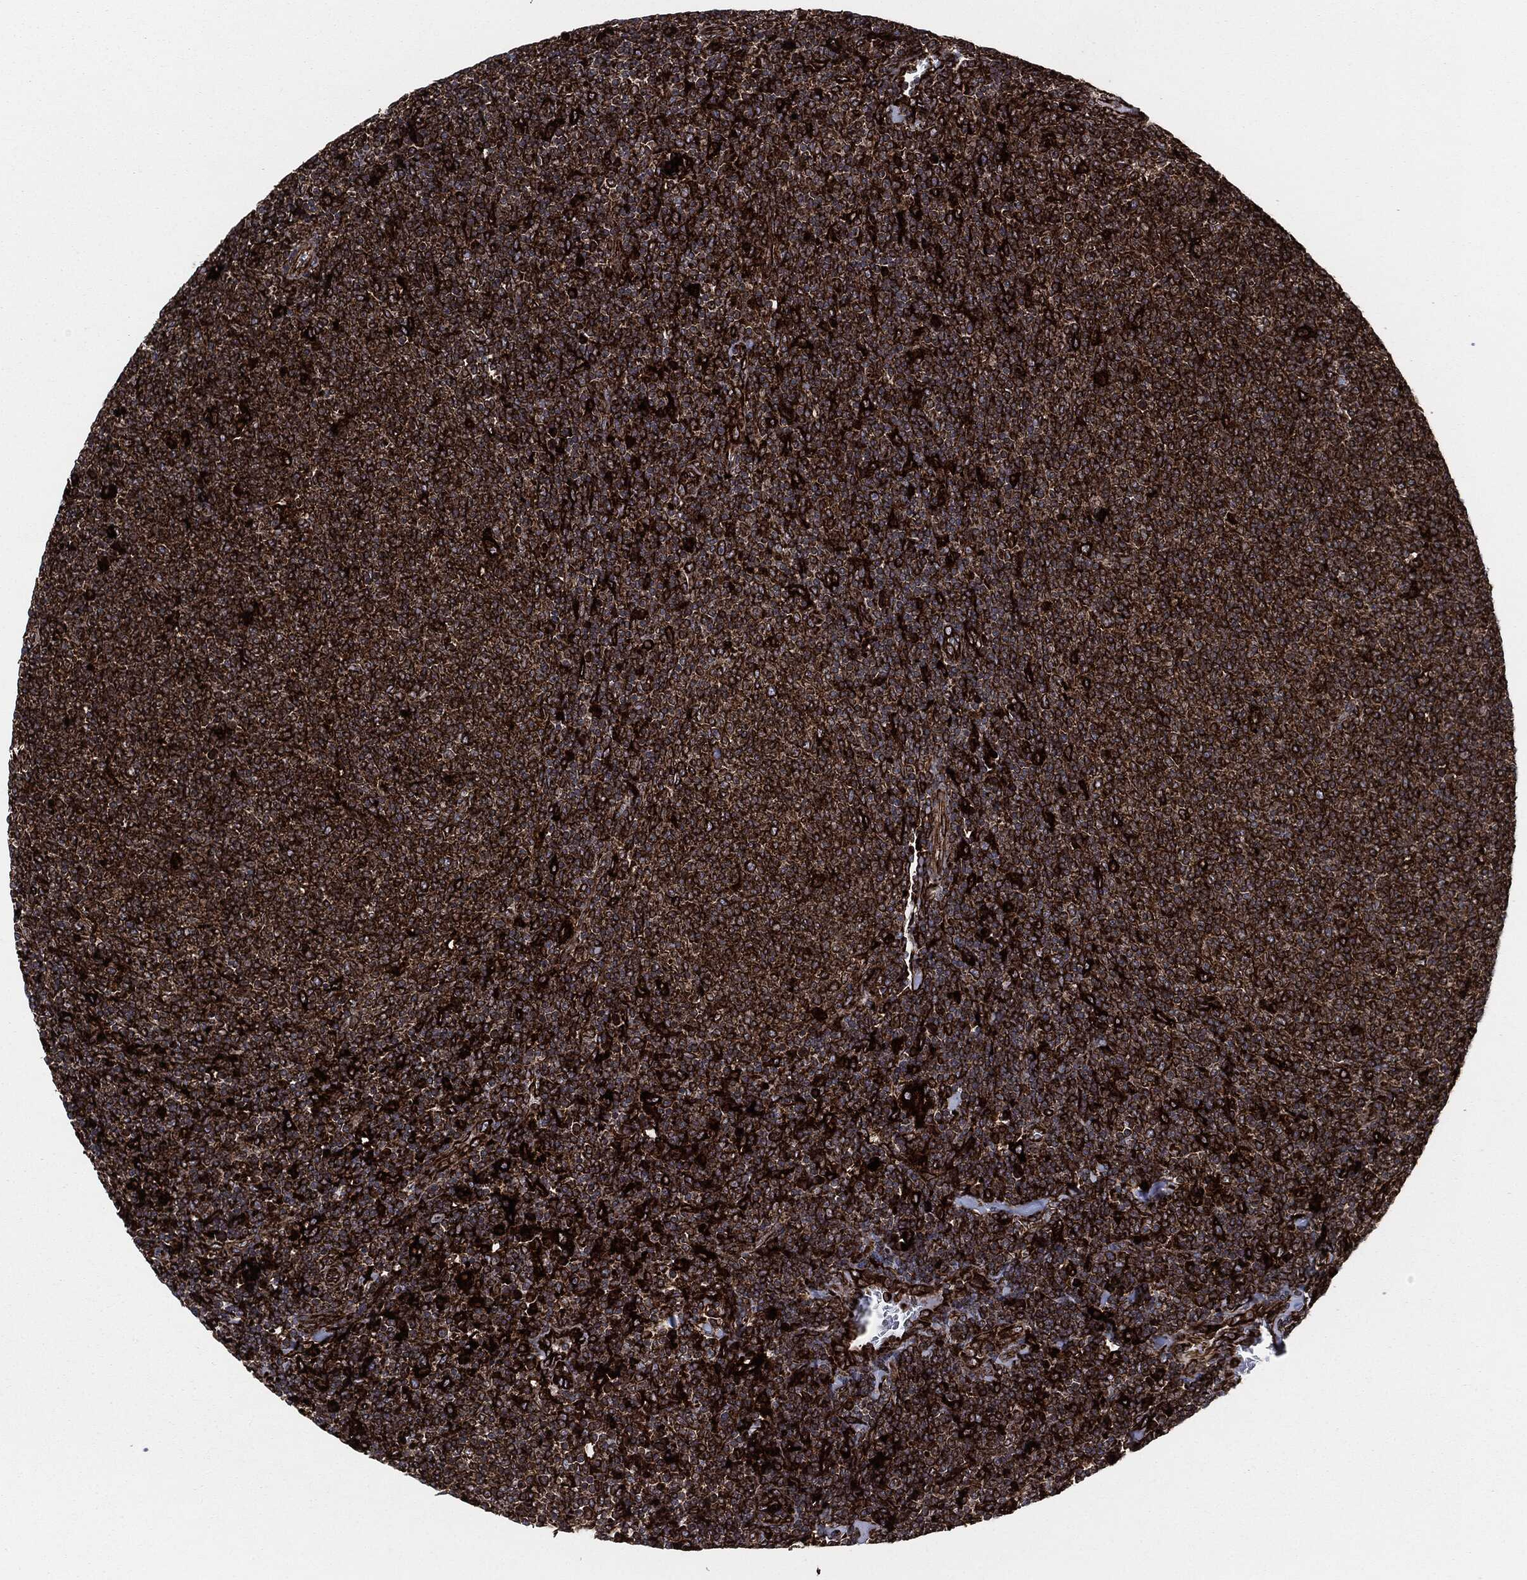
{"staining": {"intensity": "strong", "quantity": ">75%", "location": "cytoplasmic/membranous"}, "tissue": "lymphoma", "cell_type": "Tumor cells", "image_type": "cancer", "snomed": [{"axis": "morphology", "description": "Malignant lymphoma, non-Hodgkin's type, Low grade"}, {"axis": "topography", "description": "Lymph node"}], "caption": "There is high levels of strong cytoplasmic/membranous staining in tumor cells of malignant lymphoma, non-Hodgkin's type (low-grade), as demonstrated by immunohistochemical staining (brown color).", "gene": "CALR", "patient": {"sex": "male", "age": 52}}